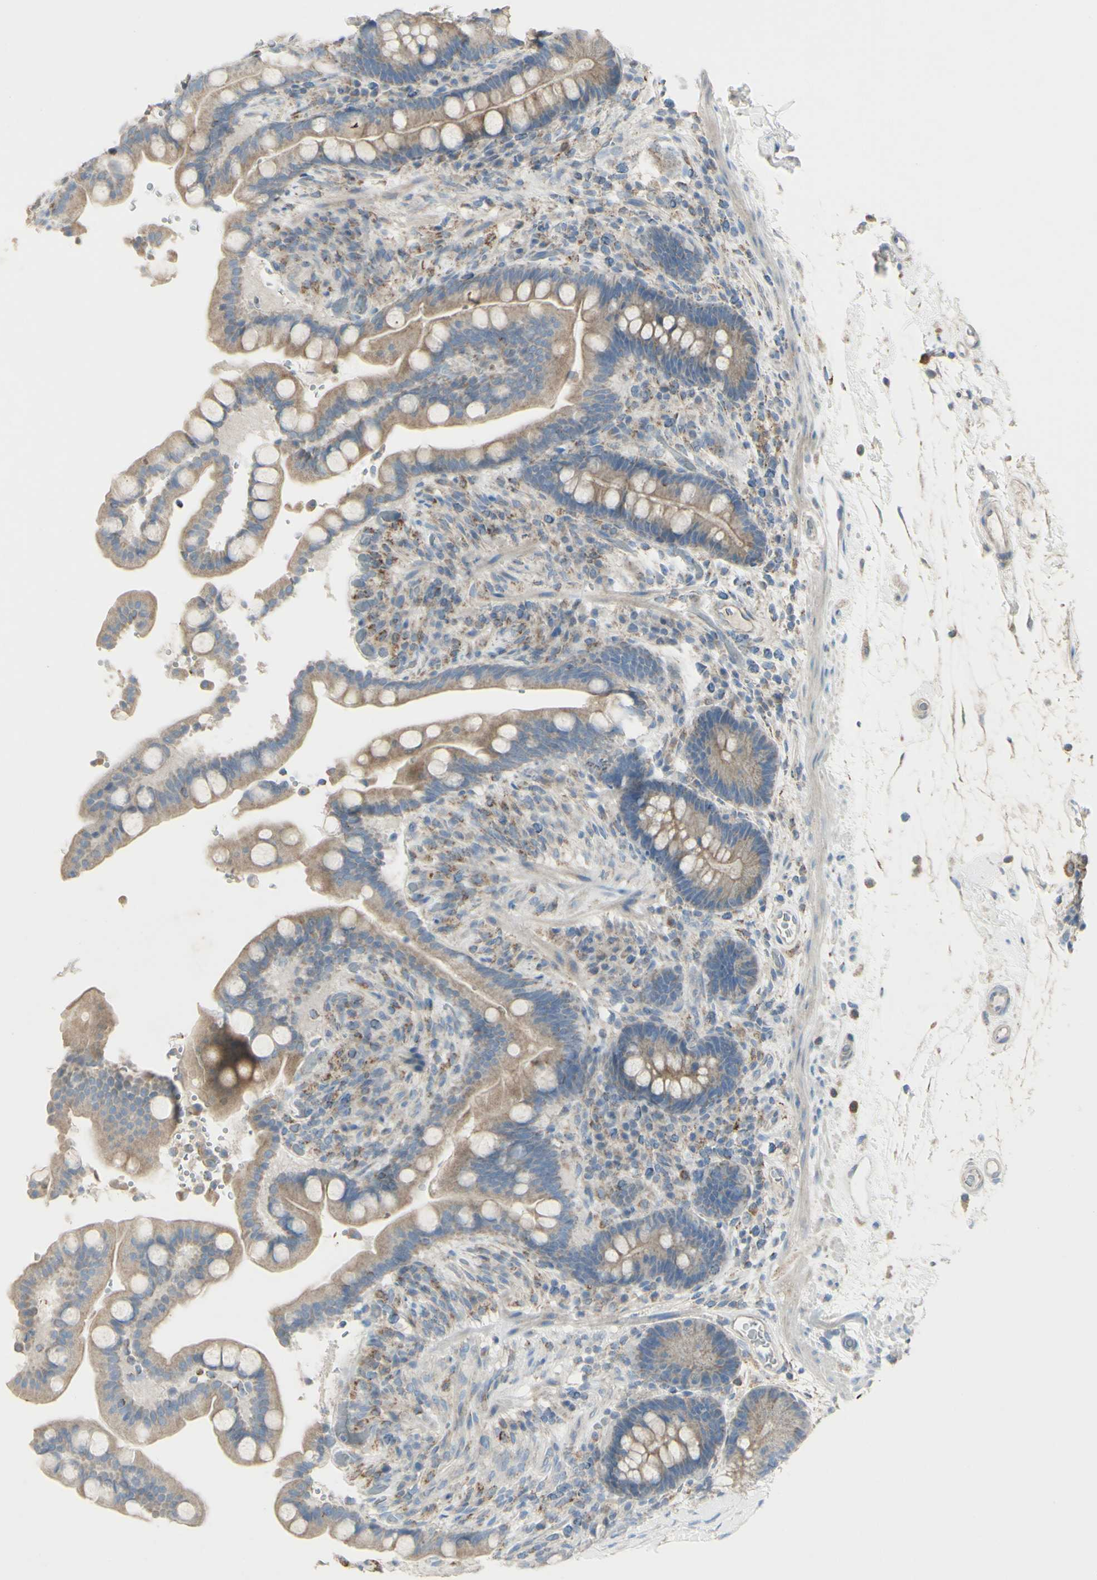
{"staining": {"intensity": "weak", "quantity": ">75%", "location": "cytoplasmic/membranous"}, "tissue": "colon", "cell_type": "Endothelial cells", "image_type": "normal", "snomed": [{"axis": "morphology", "description": "Normal tissue, NOS"}, {"axis": "topography", "description": "Colon"}], "caption": "Colon stained for a protein exhibits weak cytoplasmic/membranous positivity in endothelial cells. (DAB = brown stain, brightfield microscopy at high magnification).", "gene": "CNTNAP1", "patient": {"sex": "male", "age": 73}}